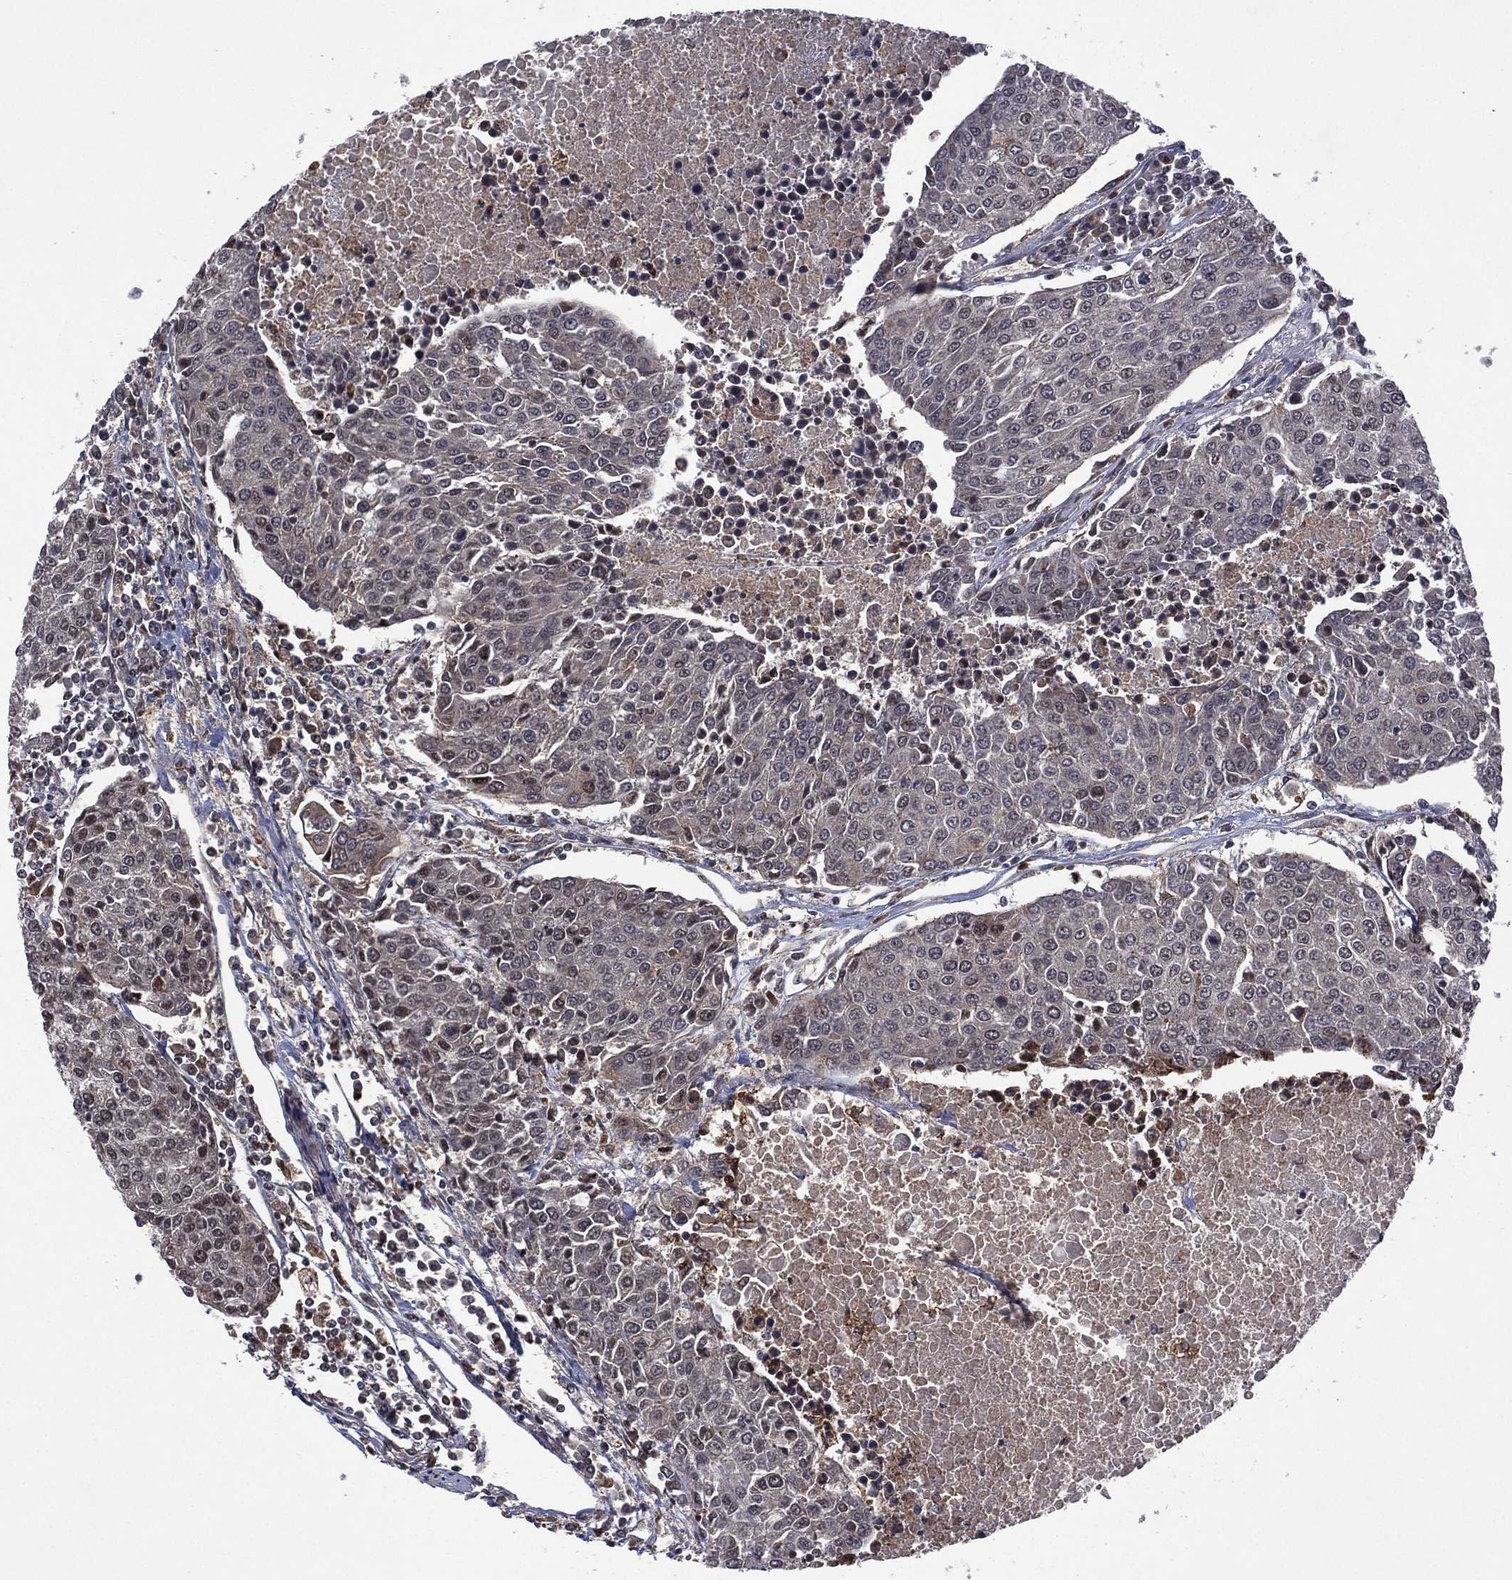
{"staining": {"intensity": "negative", "quantity": "none", "location": "none"}, "tissue": "urothelial cancer", "cell_type": "Tumor cells", "image_type": "cancer", "snomed": [{"axis": "morphology", "description": "Urothelial carcinoma, High grade"}, {"axis": "topography", "description": "Urinary bladder"}], "caption": "Urothelial cancer was stained to show a protein in brown. There is no significant positivity in tumor cells. (IHC, brightfield microscopy, high magnification).", "gene": "ATG4B", "patient": {"sex": "female", "age": 85}}